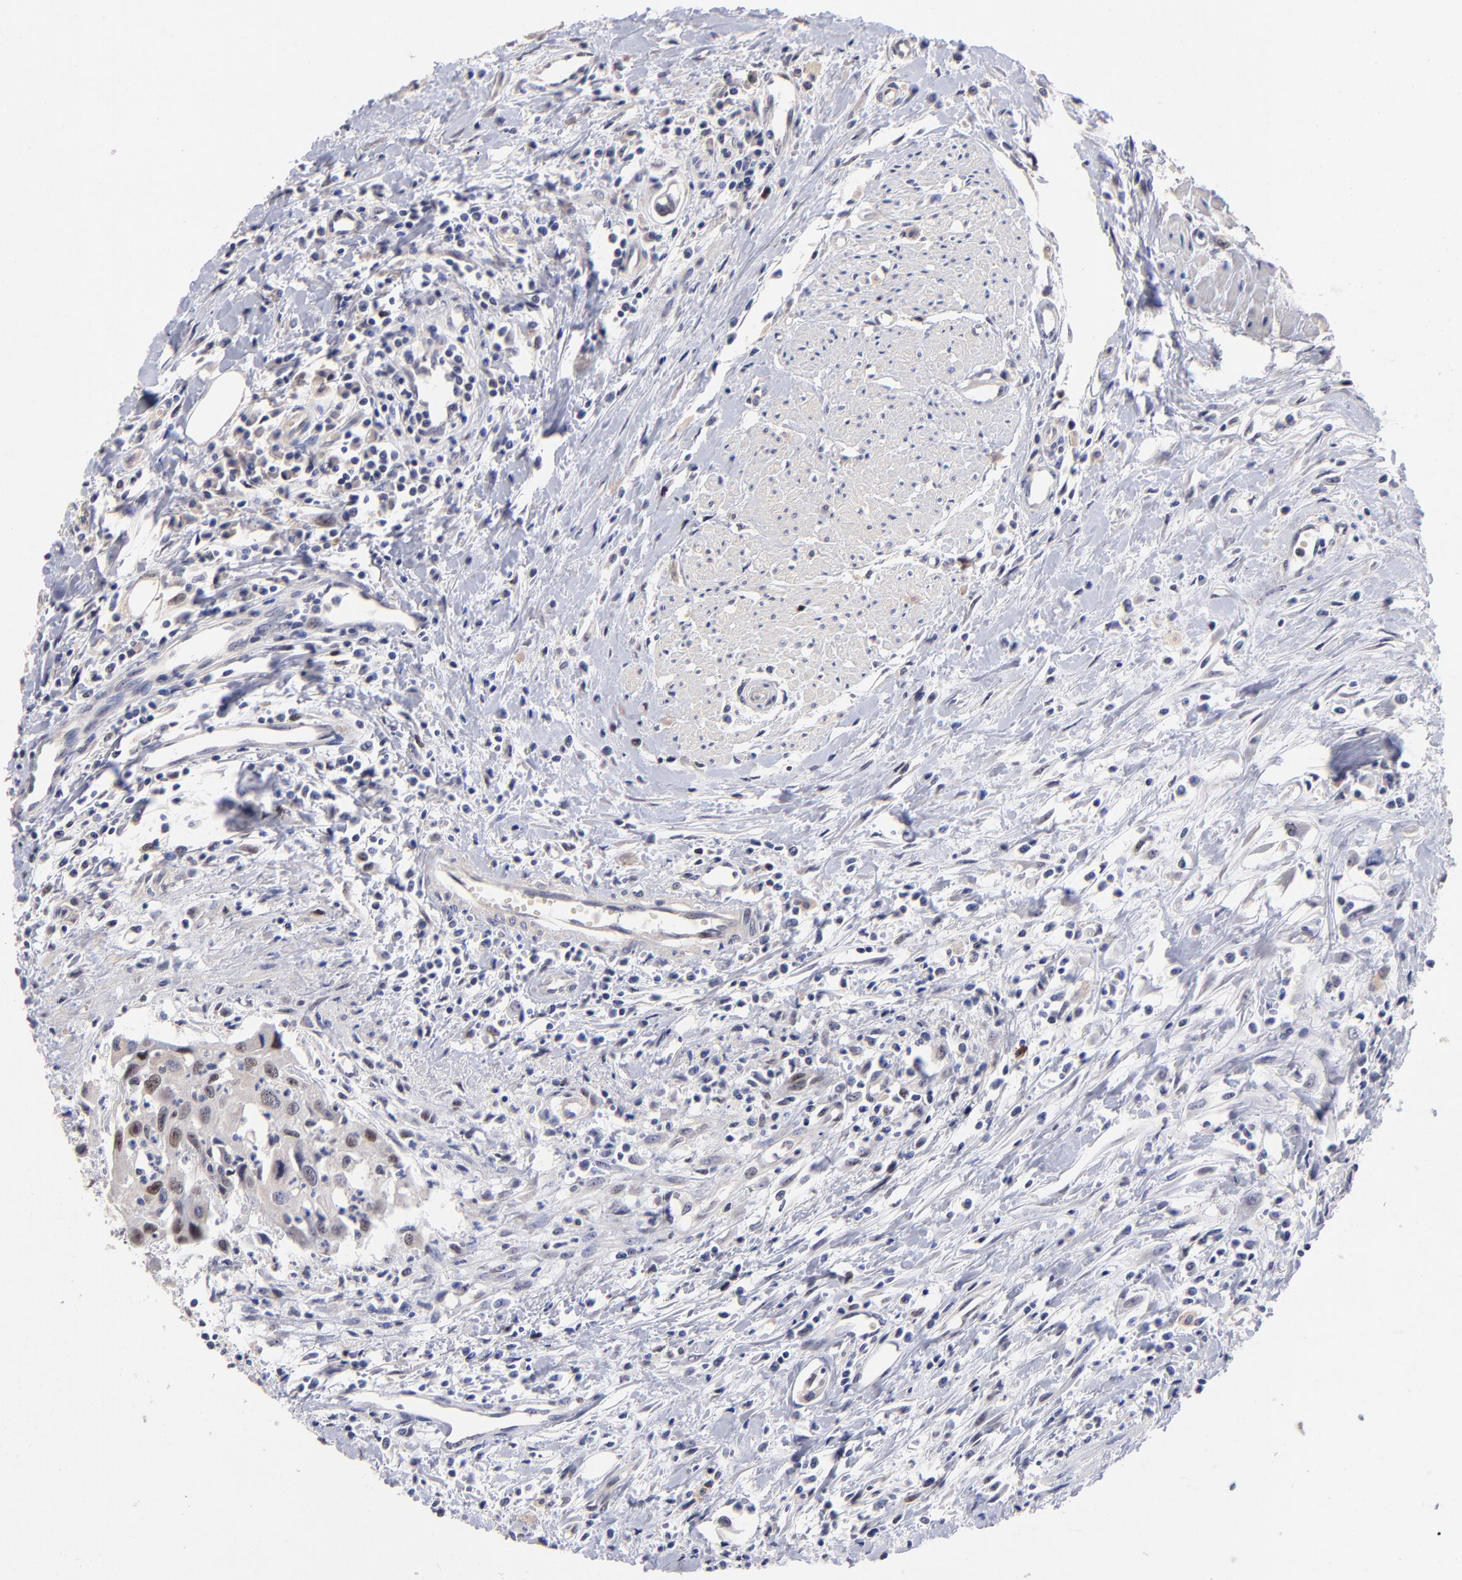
{"staining": {"intensity": "weak", "quantity": "25%-75%", "location": "nuclear"}, "tissue": "urothelial cancer", "cell_type": "Tumor cells", "image_type": "cancer", "snomed": [{"axis": "morphology", "description": "Urothelial carcinoma, High grade"}, {"axis": "topography", "description": "Urinary bladder"}], "caption": "This image shows immunohistochemistry staining of high-grade urothelial carcinoma, with low weak nuclear expression in approximately 25%-75% of tumor cells.", "gene": "DNMT1", "patient": {"sex": "male", "age": 66}}